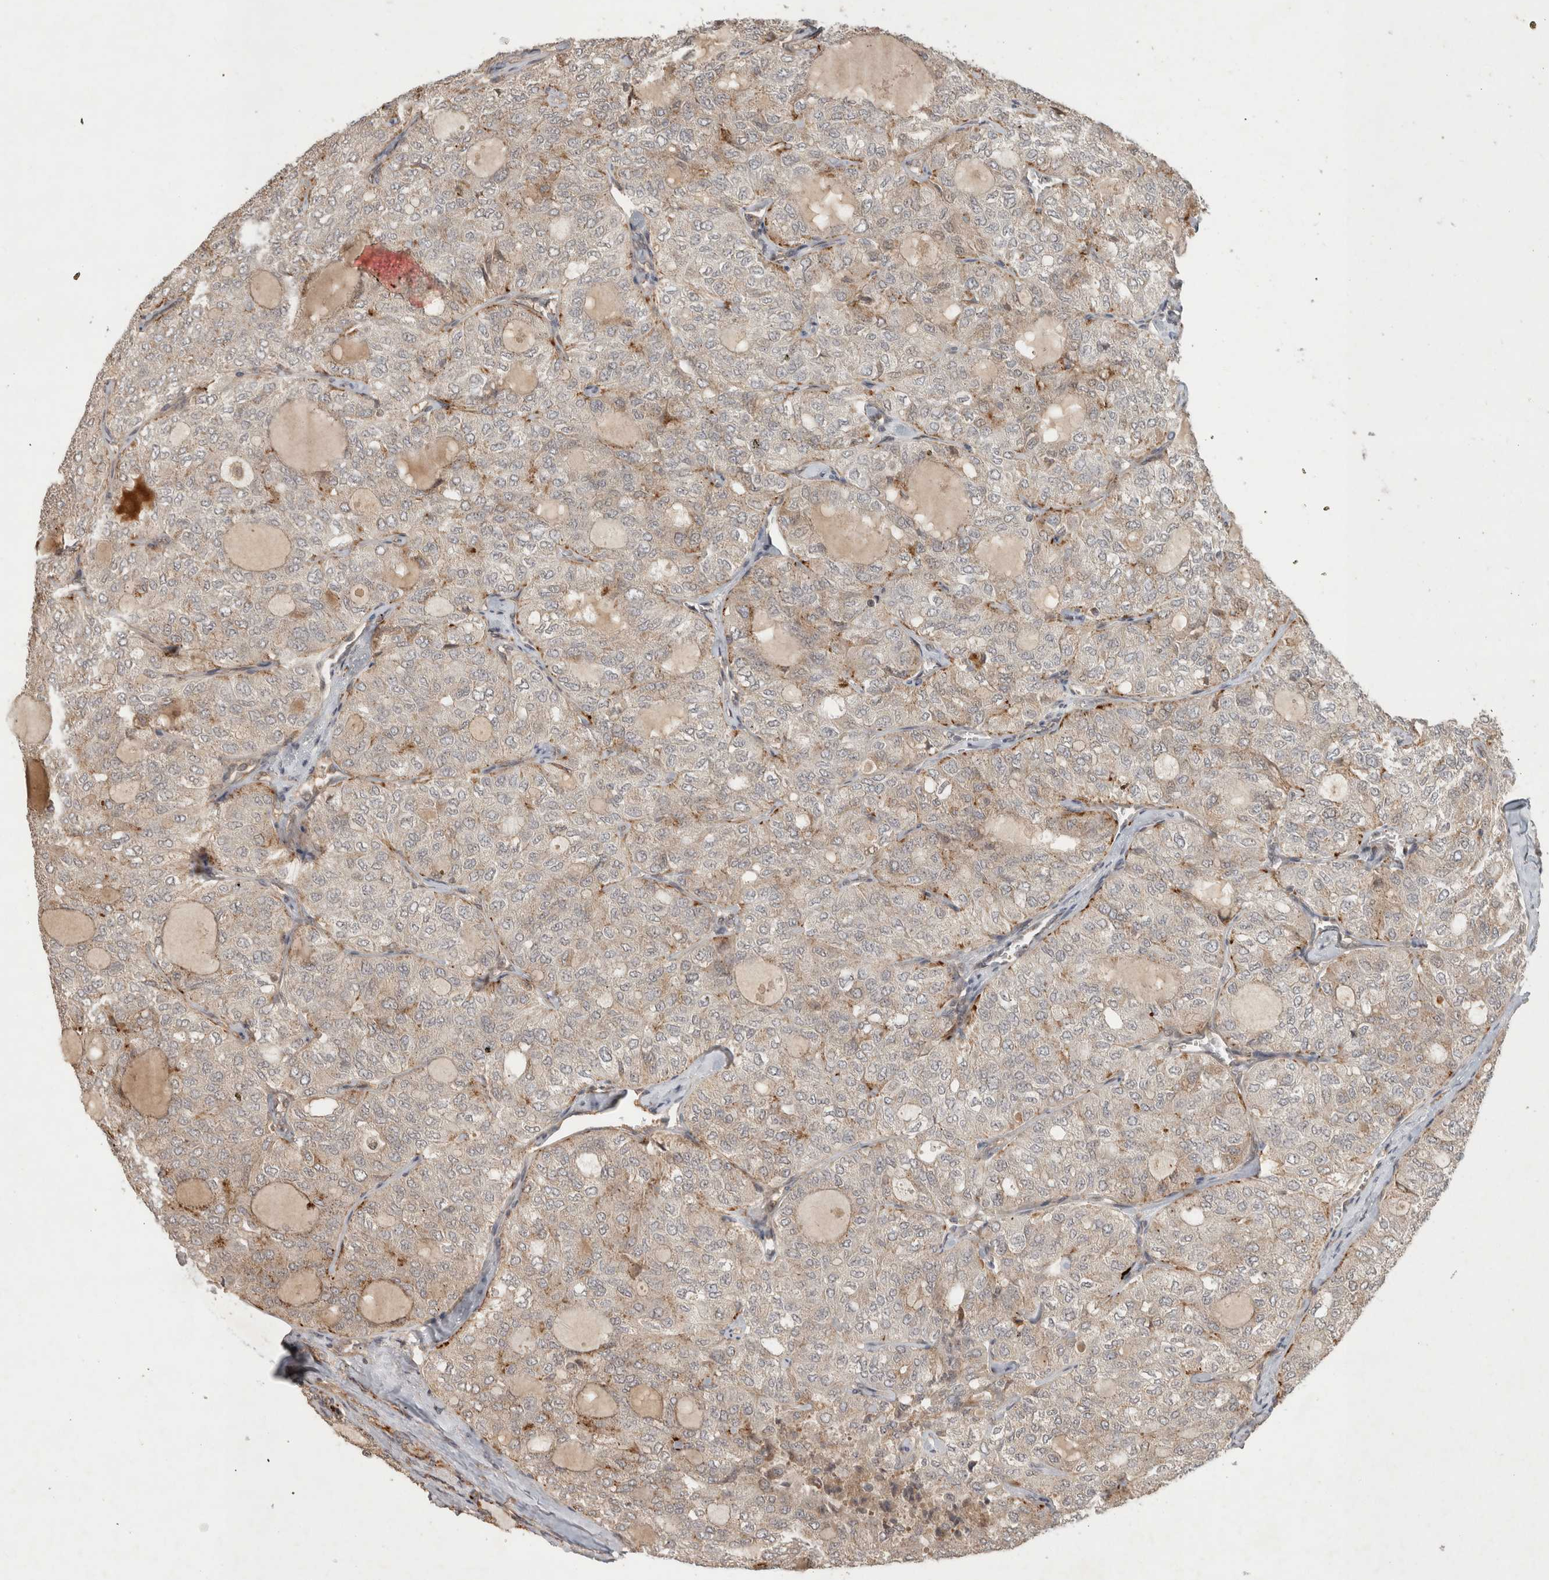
{"staining": {"intensity": "weak", "quantity": ">75%", "location": "cytoplasmic/membranous"}, "tissue": "thyroid cancer", "cell_type": "Tumor cells", "image_type": "cancer", "snomed": [{"axis": "morphology", "description": "Follicular adenoma carcinoma, NOS"}, {"axis": "topography", "description": "Thyroid gland"}], "caption": "Weak cytoplasmic/membranous staining is present in approximately >75% of tumor cells in follicular adenoma carcinoma (thyroid).", "gene": "PITPNC1", "patient": {"sex": "male", "age": 75}}